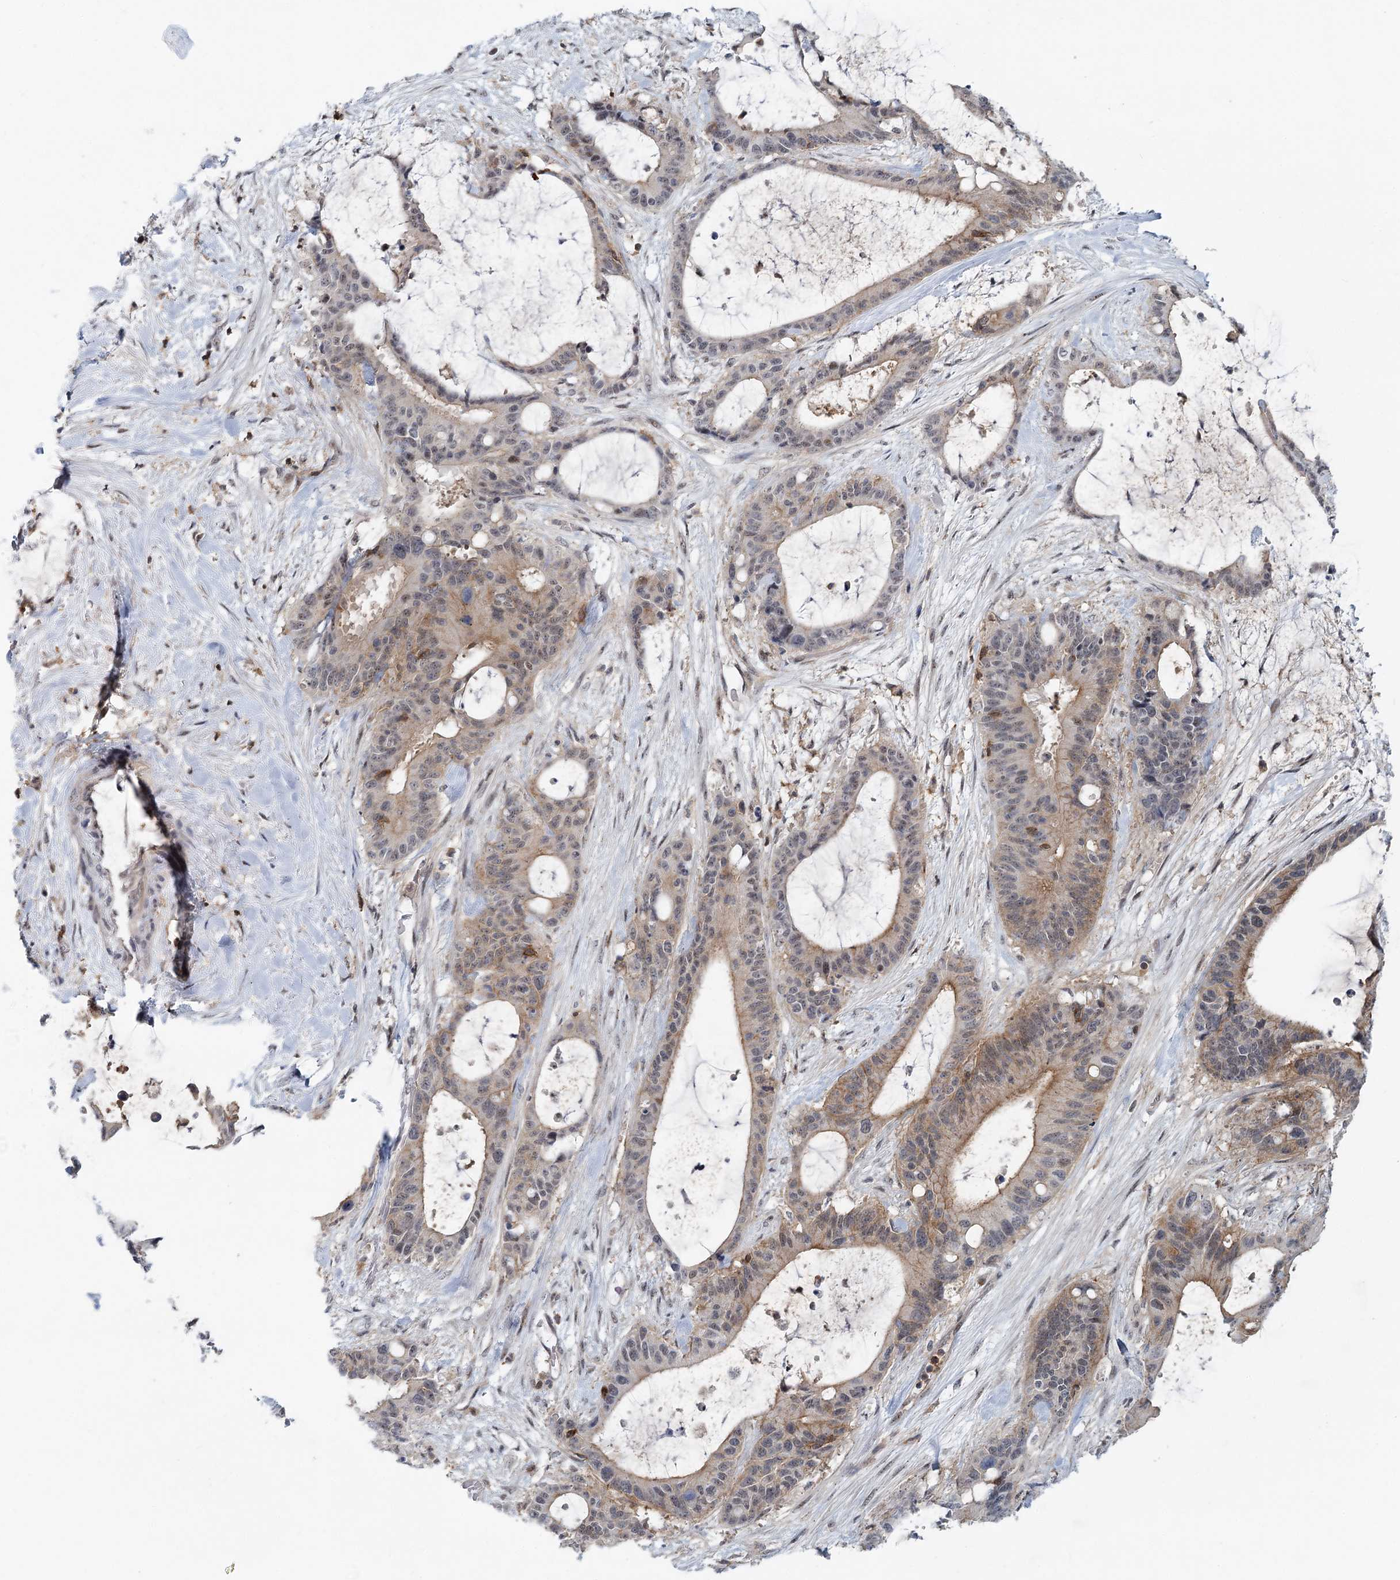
{"staining": {"intensity": "weak", "quantity": "<25%", "location": "cytoplasmic/membranous"}, "tissue": "liver cancer", "cell_type": "Tumor cells", "image_type": "cancer", "snomed": [{"axis": "morphology", "description": "Normal tissue, NOS"}, {"axis": "morphology", "description": "Cholangiocarcinoma"}, {"axis": "topography", "description": "Liver"}, {"axis": "topography", "description": "Peripheral nerve tissue"}], "caption": "DAB (3,3'-diaminobenzidine) immunohistochemical staining of liver cancer (cholangiocarcinoma) shows no significant staining in tumor cells.", "gene": "CDC42SE2", "patient": {"sex": "female", "age": 73}}